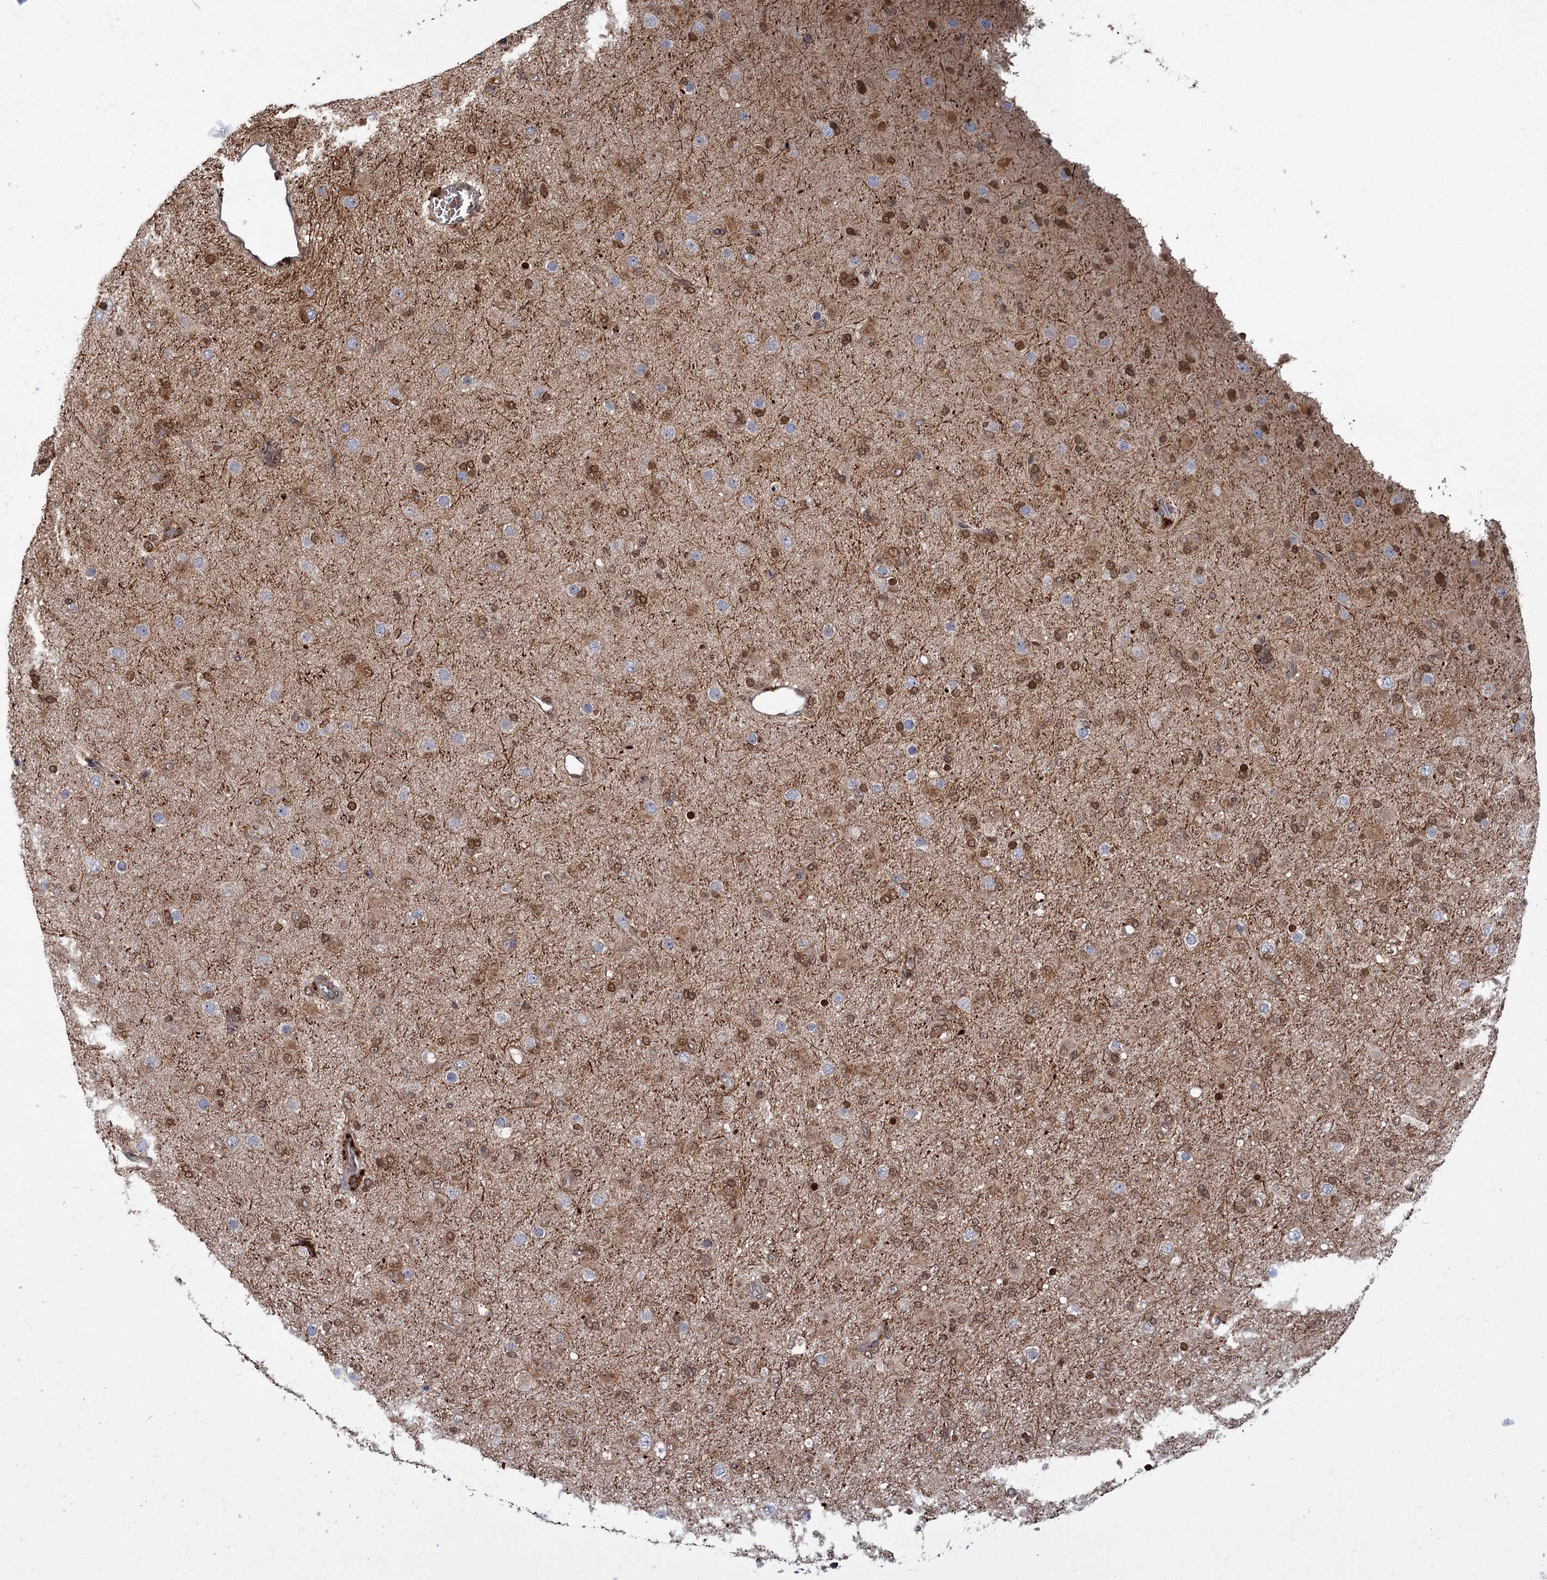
{"staining": {"intensity": "moderate", "quantity": ">75%", "location": "cytoplasmic/membranous,nuclear"}, "tissue": "glioma", "cell_type": "Tumor cells", "image_type": "cancer", "snomed": [{"axis": "morphology", "description": "Glioma, malignant, Low grade"}, {"axis": "topography", "description": "Brain"}], "caption": "Protein expression by immunohistochemistry (IHC) reveals moderate cytoplasmic/membranous and nuclear staining in approximately >75% of tumor cells in glioma.", "gene": "CFAP46", "patient": {"sex": "male", "age": 65}}